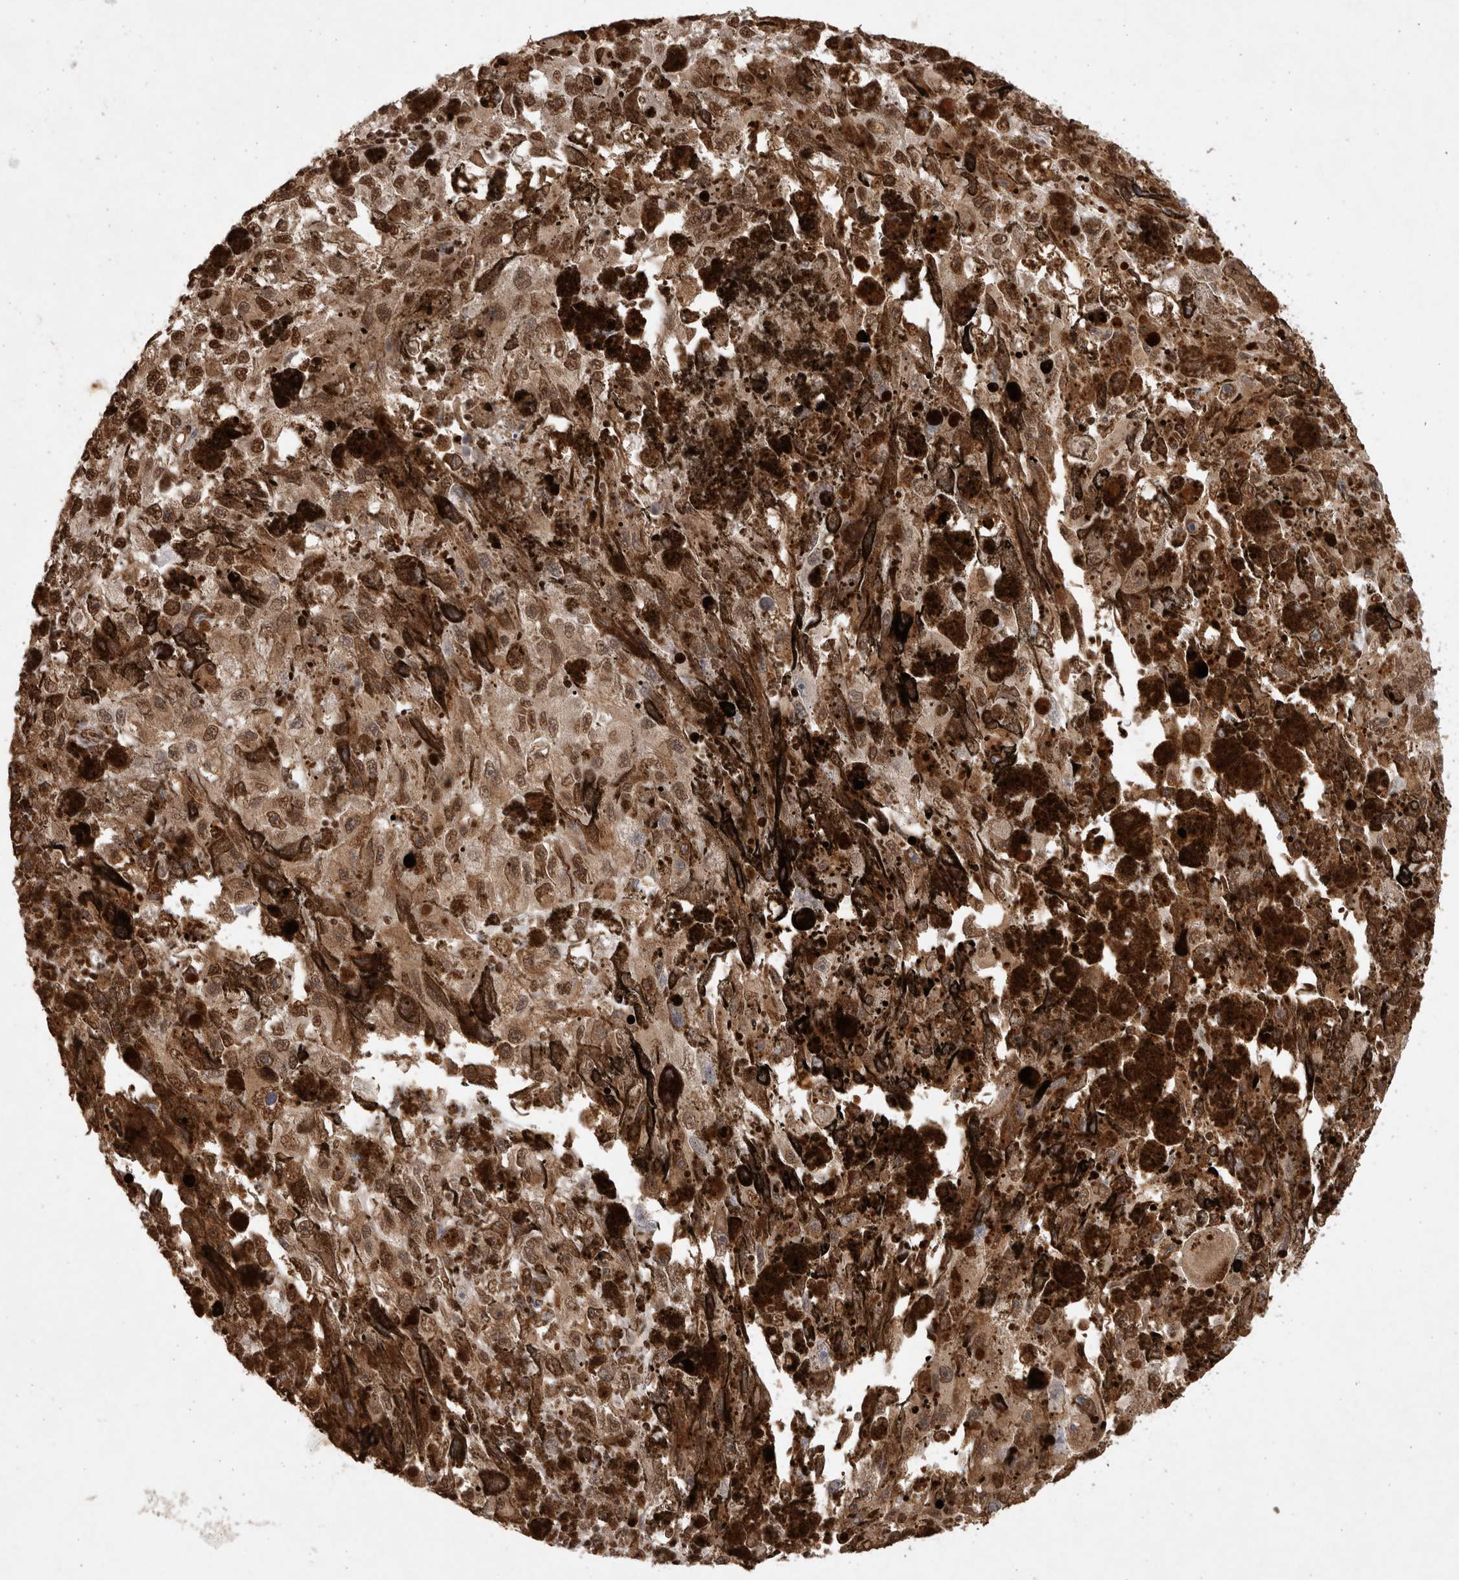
{"staining": {"intensity": "moderate", "quantity": ">75%", "location": "cytoplasmic/membranous,nuclear"}, "tissue": "melanoma", "cell_type": "Tumor cells", "image_type": "cancer", "snomed": [{"axis": "morphology", "description": "Malignant melanoma, NOS"}, {"axis": "topography", "description": "Skin"}], "caption": "Immunohistochemistry (IHC) micrograph of neoplastic tissue: malignant melanoma stained using IHC exhibits medium levels of moderate protein expression localized specifically in the cytoplasmic/membranous and nuclear of tumor cells, appearing as a cytoplasmic/membranous and nuclear brown color.", "gene": "HDGF", "patient": {"sex": "female", "age": 104}}